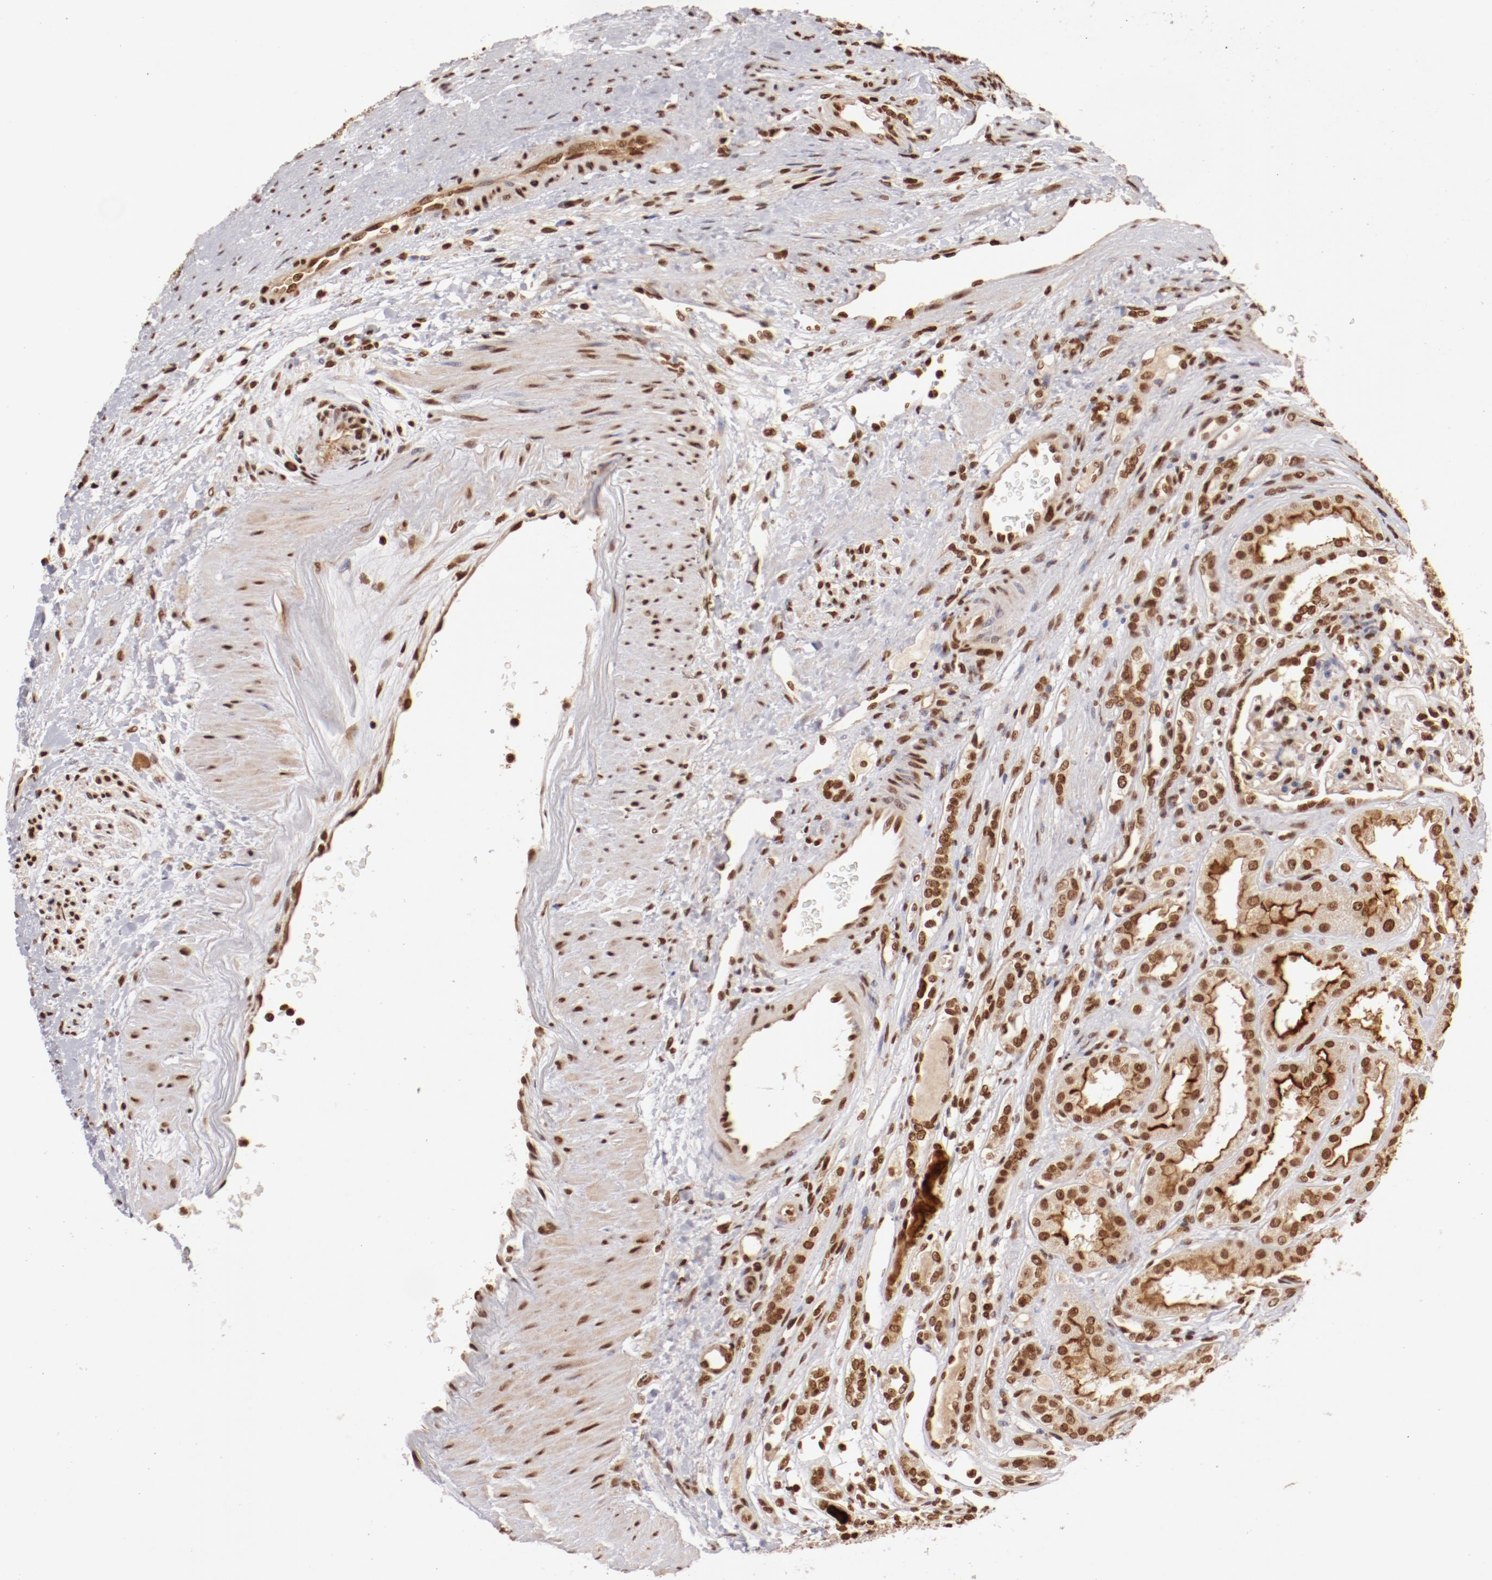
{"staining": {"intensity": "moderate", "quantity": ">75%", "location": "nuclear"}, "tissue": "renal cancer", "cell_type": "Tumor cells", "image_type": "cancer", "snomed": [{"axis": "morphology", "description": "Adenocarcinoma, NOS"}, {"axis": "topography", "description": "Kidney"}], "caption": "A brown stain shows moderate nuclear positivity of a protein in human renal adenocarcinoma tumor cells. The protein is shown in brown color, while the nuclei are stained blue.", "gene": "ABL2", "patient": {"sex": "female", "age": 60}}